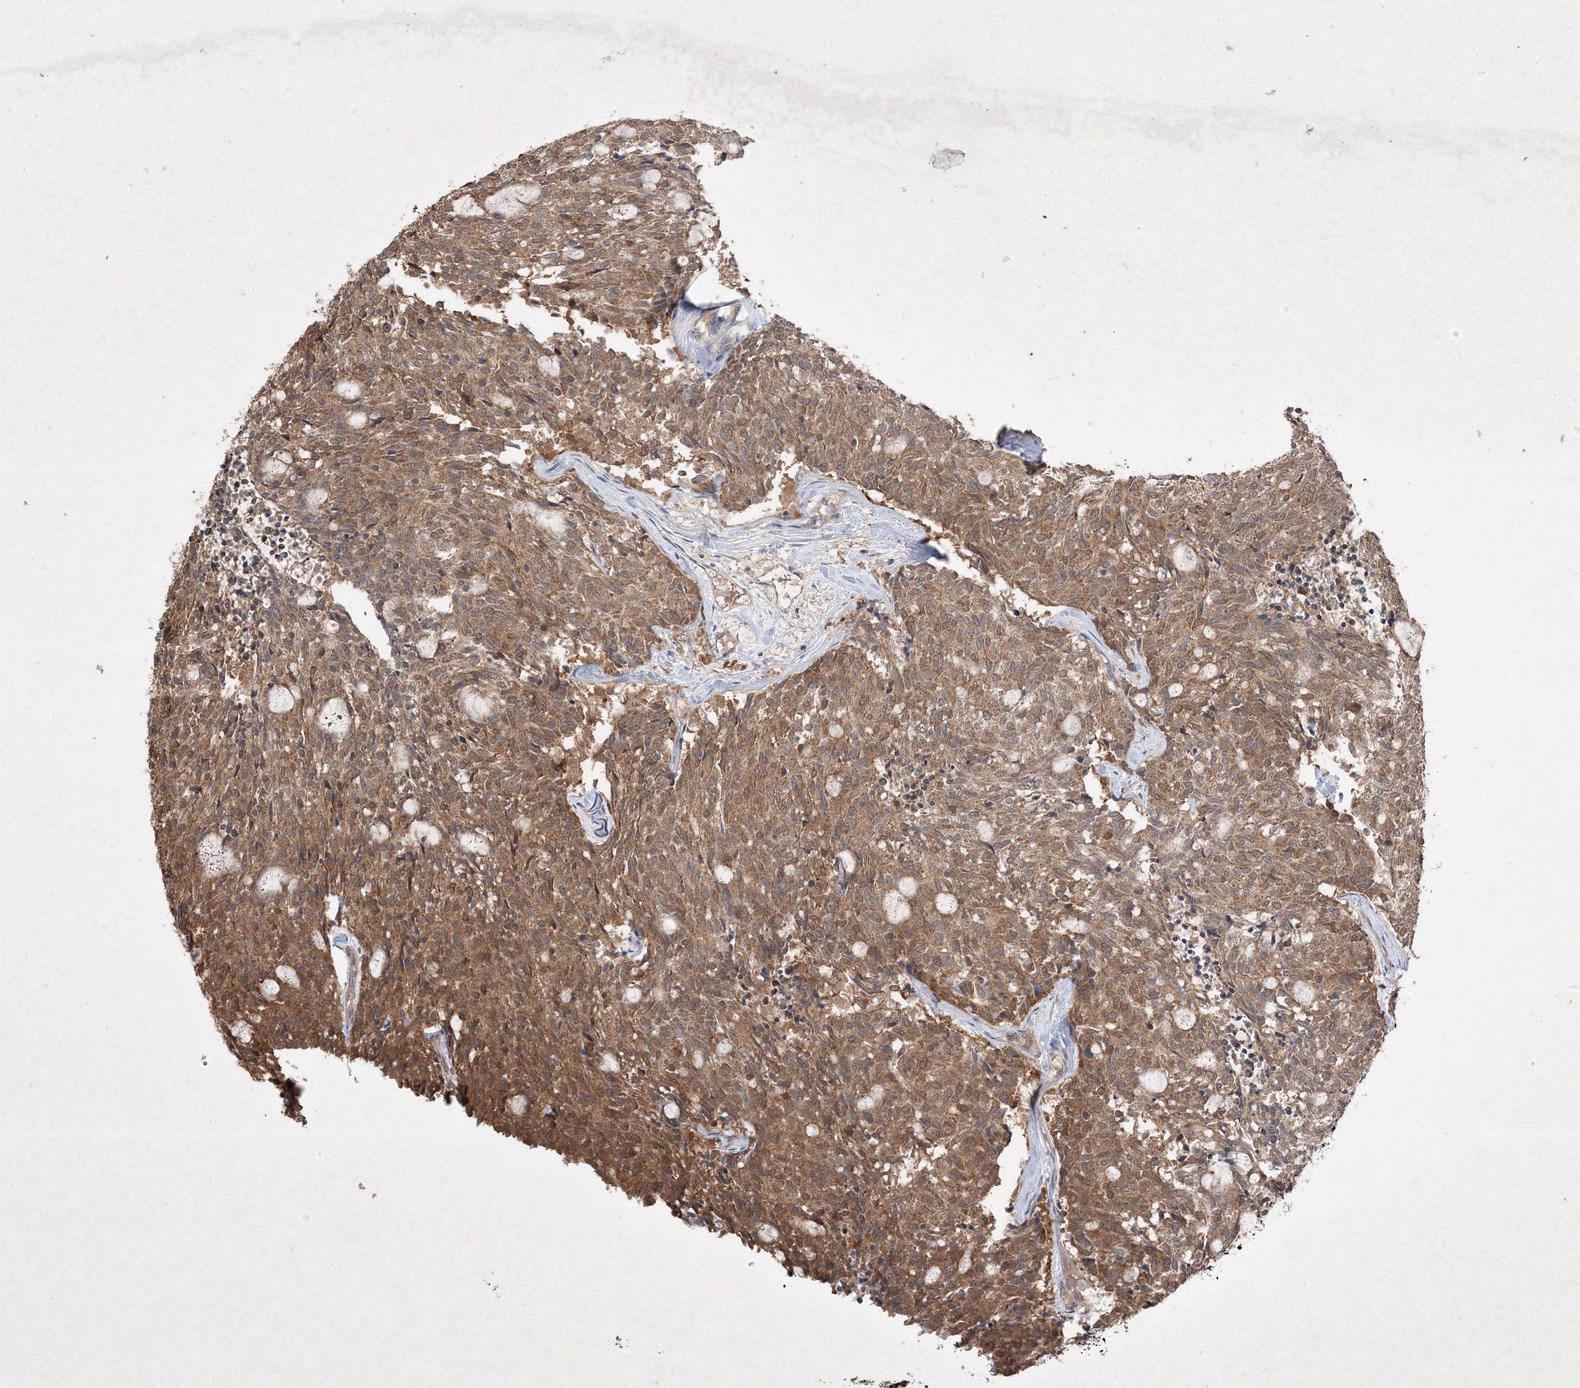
{"staining": {"intensity": "moderate", "quantity": ">75%", "location": "cytoplasmic/membranous"}, "tissue": "carcinoid", "cell_type": "Tumor cells", "image_type": "cancer", "snomed": [{"axis": "morphology", "description": "Carcinoid, malignant, NOS"}, {"axis": "topography", "description": "Pancreas"}], "caption": "Malignant carcinoid stained with a protein marker exhibits moderate staining in tumor cells.", "gene": "AKR7A2", "patient": {"sex": "female", "age": 54}}